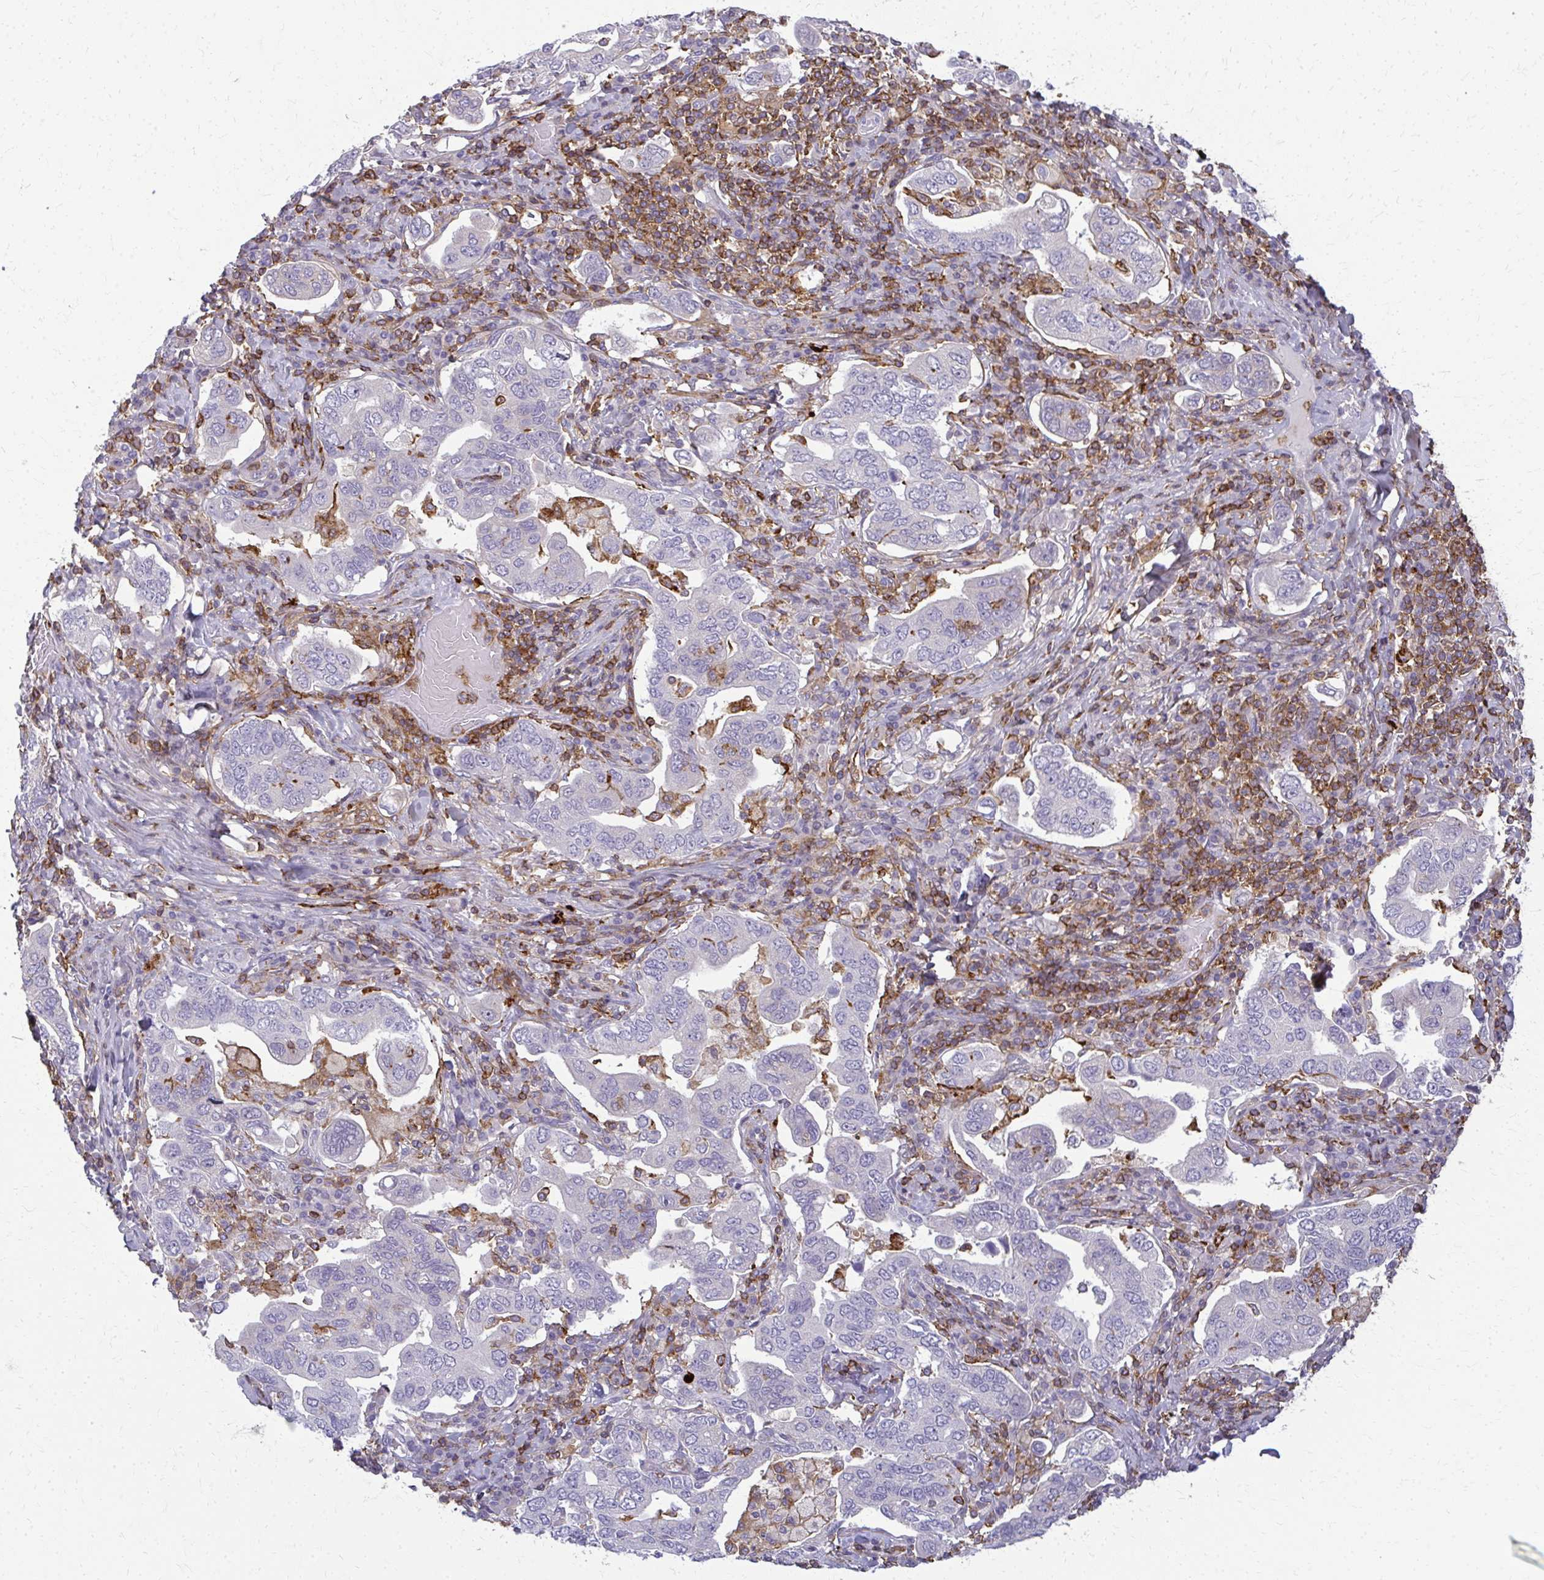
{"staining": {"intensity": "negative", "quantity": "none", "location": "none"}, "tissue": "stomach cancer", "cell_type": "Tumor cells", "image_type": "cancer", "snomed": [{"axis": "morphology", "description": "Adenocarcinoma, NOS"}, {"axis": "topography", "description": "Stomach, upper"}, {"axis": "topography", "description": "Stomach"}], "caption": "Stomach cancer was stained to show a protein in brown. There is no significant staining in tumor cells. (DAB immunohistochemistry with hematoxylin counter stain).", "gene": "AP5M1", "patient": {"sex": "male", "age": 62}}